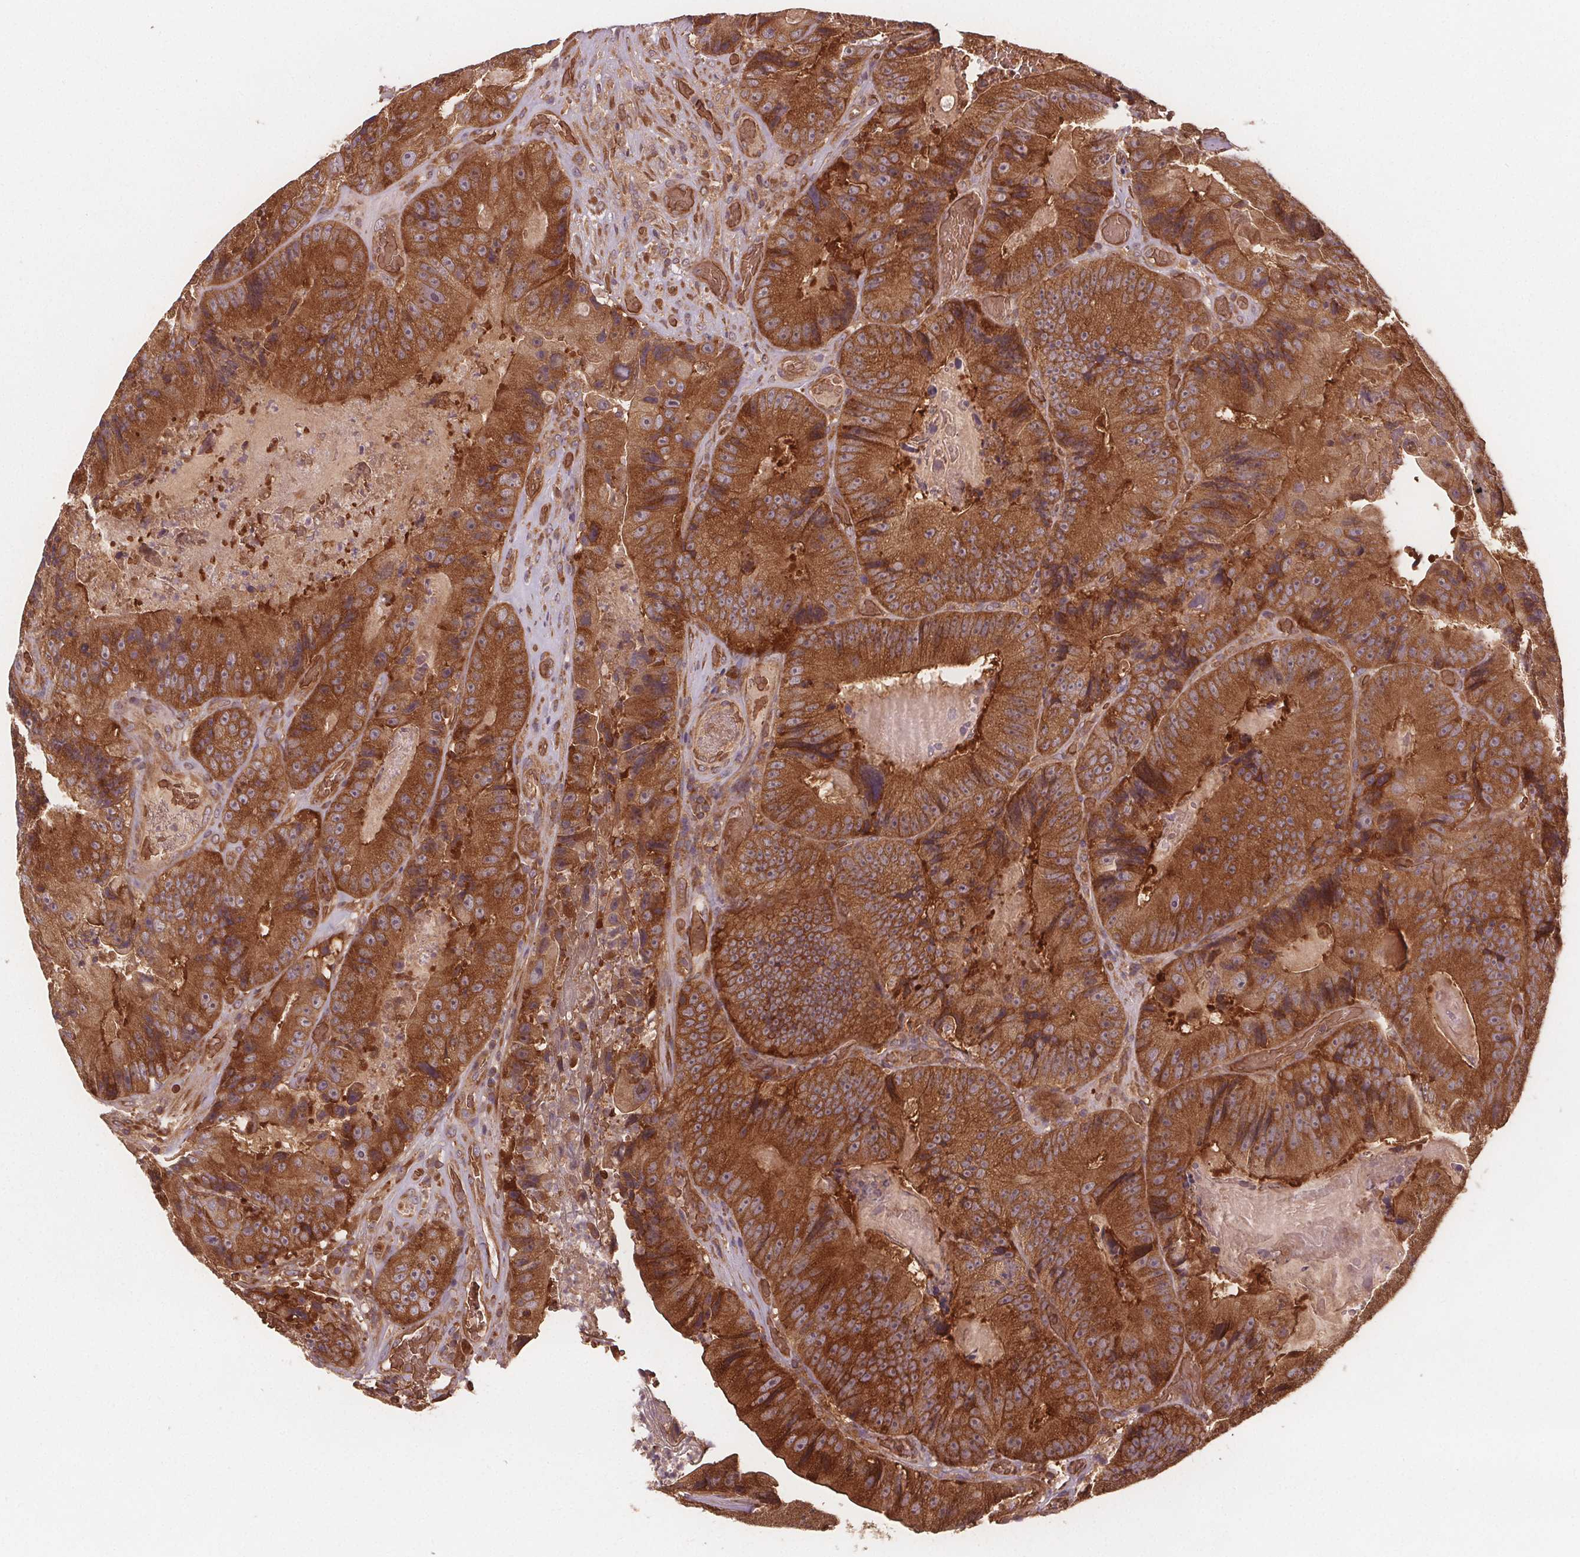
{"staining": {"intensity": "moderate", "quantity": ">75%", "location": "cytoplasmic/membranous"}, "tissue": "colorectal cancer", "cell_type": "Tumor cells", "image_type": "cancer", "snomed": [{"axis": "morphology", "description": "Adenocarcinoma, NOS"}, {"axis": "topography", "description": "Colon"}], "caption": "The immunohistochemical stain highlights moderate cytoplasmic/membranous positivity in tumor cells of colorectal adenocarcinoma tissue. (IHC, brightfield microscopy, high magnification).", "gene": "EIF3D", "patient": {"sex": "female", "age": 86}}